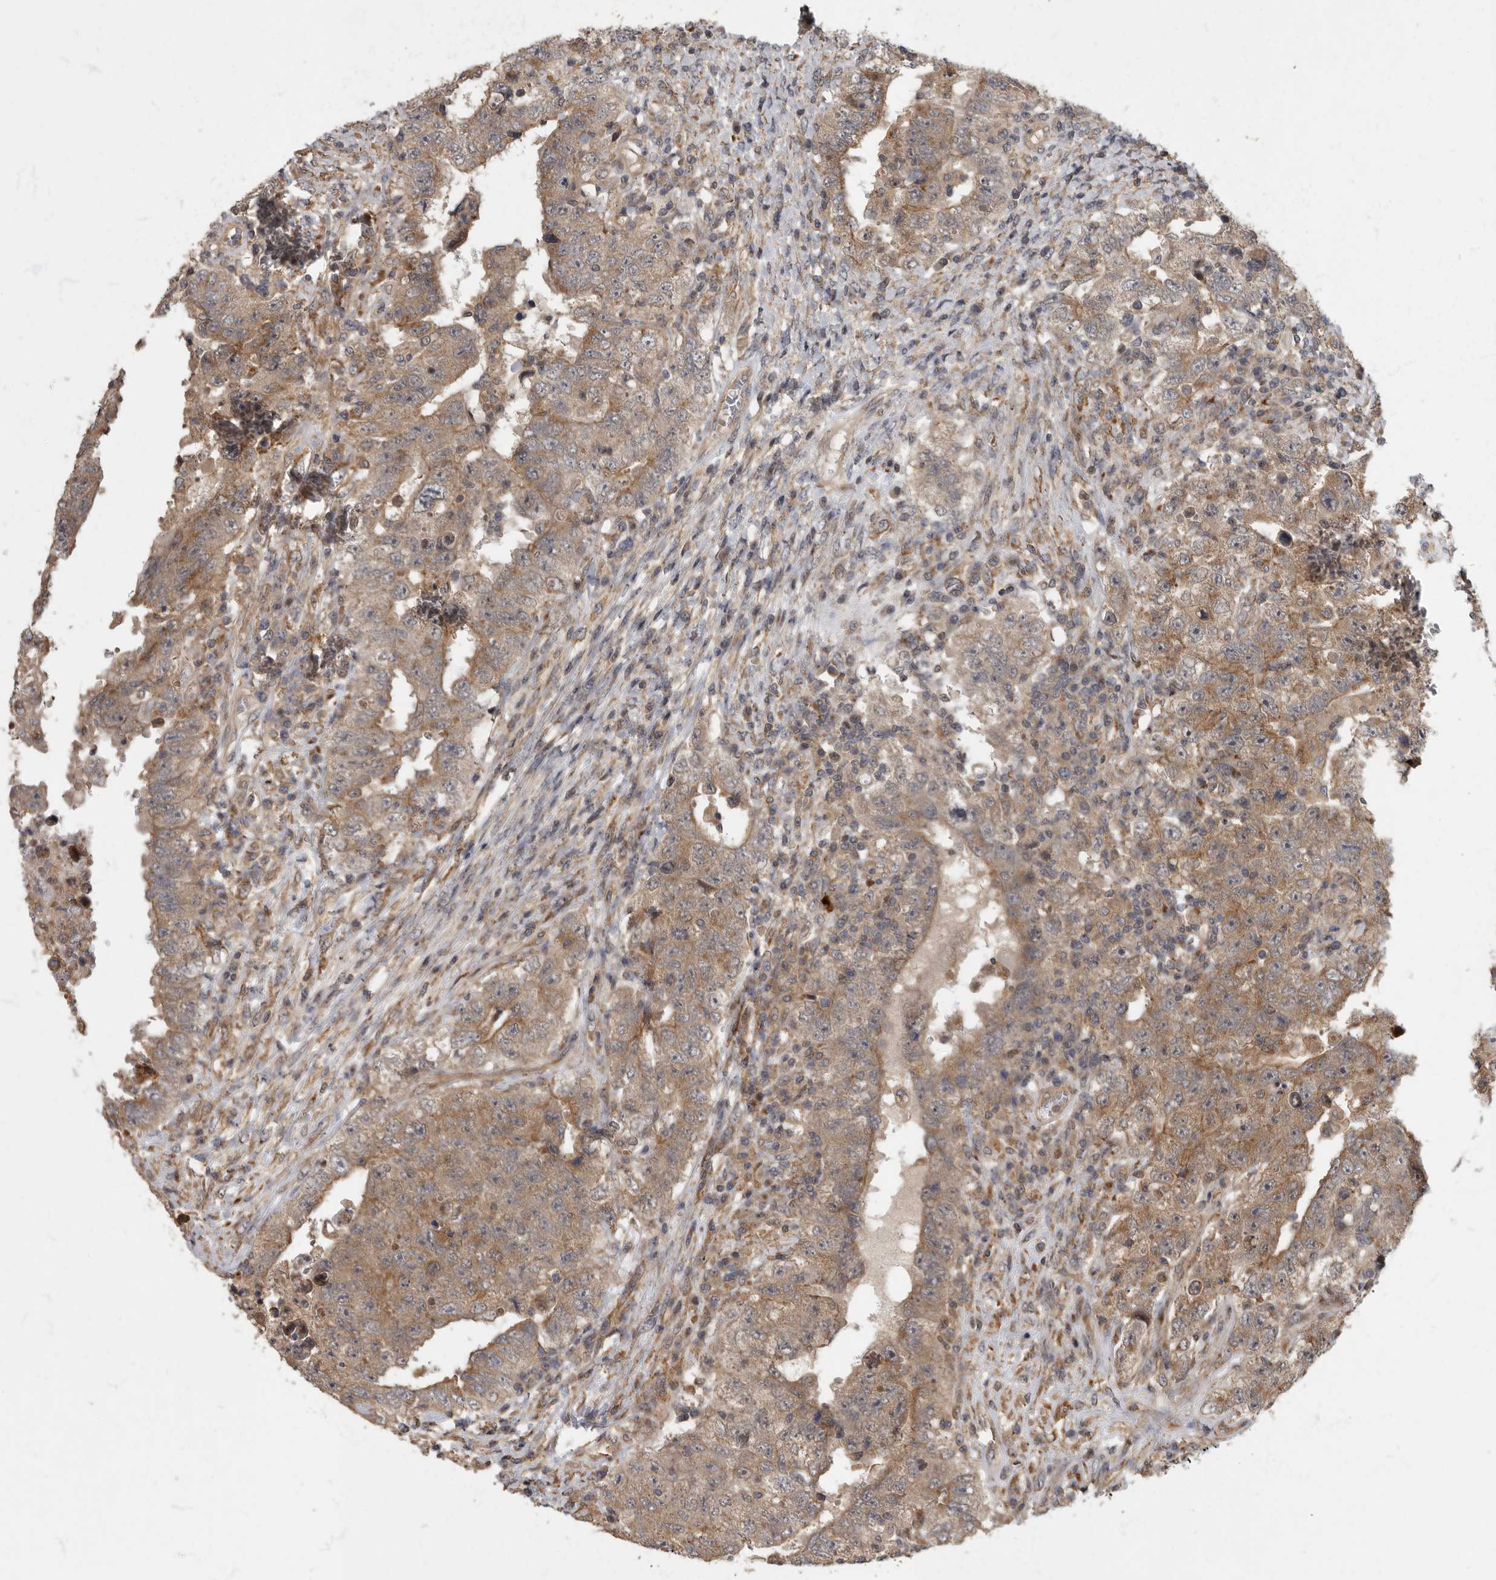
{"staining": {"intensity": "moderate", "quantity": ">75%", "location": "cytoplasmic/membranous"}, "tissue": "testis cancer", "cell_type": "Tumor cells", "image_type": "cancer", "snomed": [{"axis": "morphology", "description": "Carcinoma, Embryonal, NOS"}, {"axis": "topography", "description": "Testis"}], "caption": "Moderate cytoplasmic/membranous staining for a protein is present in approximately >75% of tumor cells of testis cancer (embryonal carcinoma) using IHC.", "gene": "IQCK", "patient": {"sex": "male", "age": 26}}